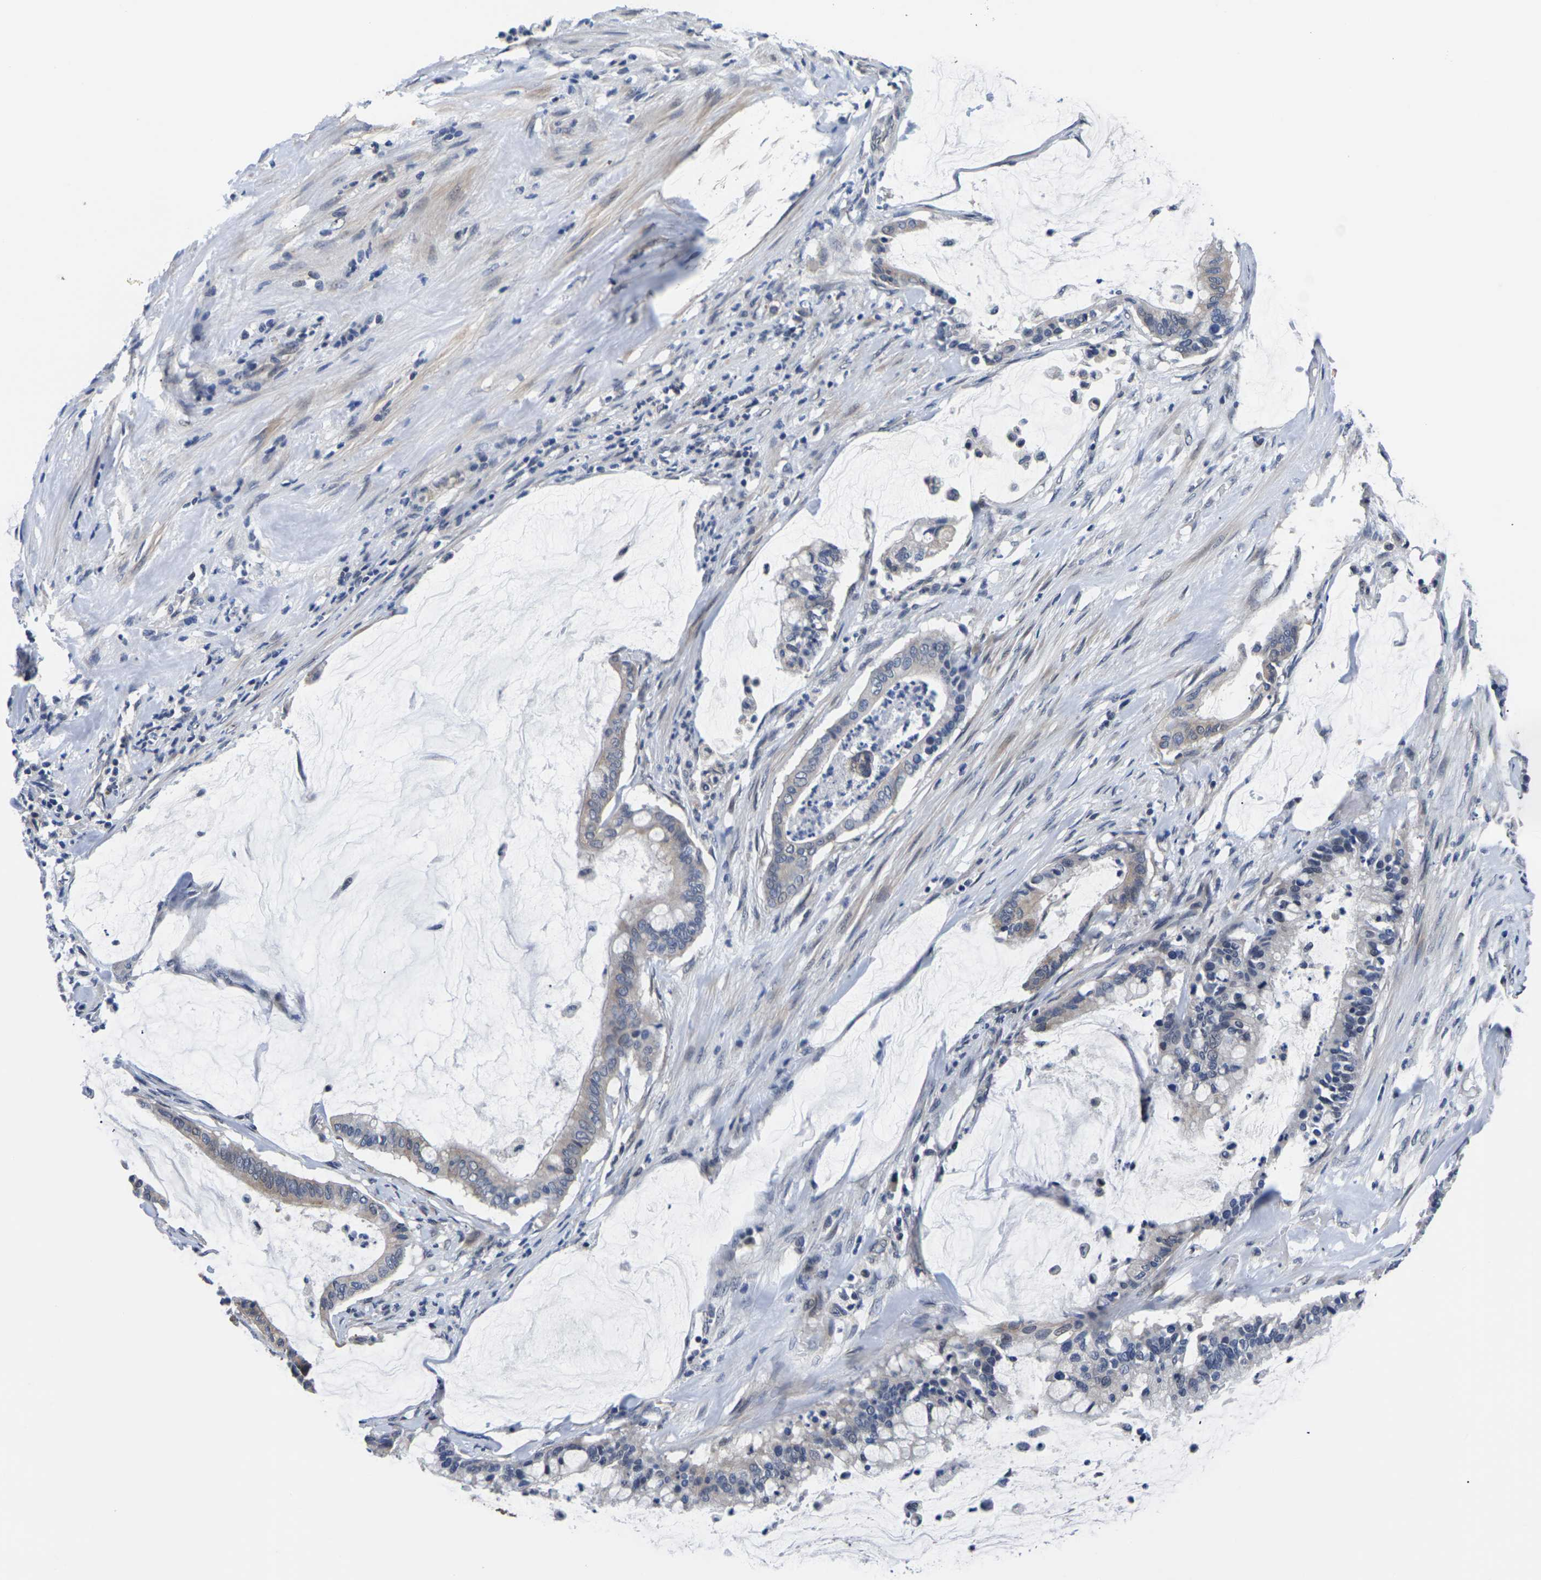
{"staining": {"intensity": "negative", "quantity": "none", "location": "none"}, "tissue": "pancreatic cancer", "cell_type": "Tumor cells", "image_type": "cancer", "snomed": [{"axis": "morphology", "description": "Adenocarcinoma, NOS"}, {"axis": "topography", "description": "Pancreas"}], "caption": "This image is of pancreatic adenocarcinoma stained with immunohistochemistry to label a protein in brown with the nuclei are counter-stained blue. There is no staining in tumor cells.", "gene": "ST6GAL2", "patient": {"sex": "male", "age": 41}}